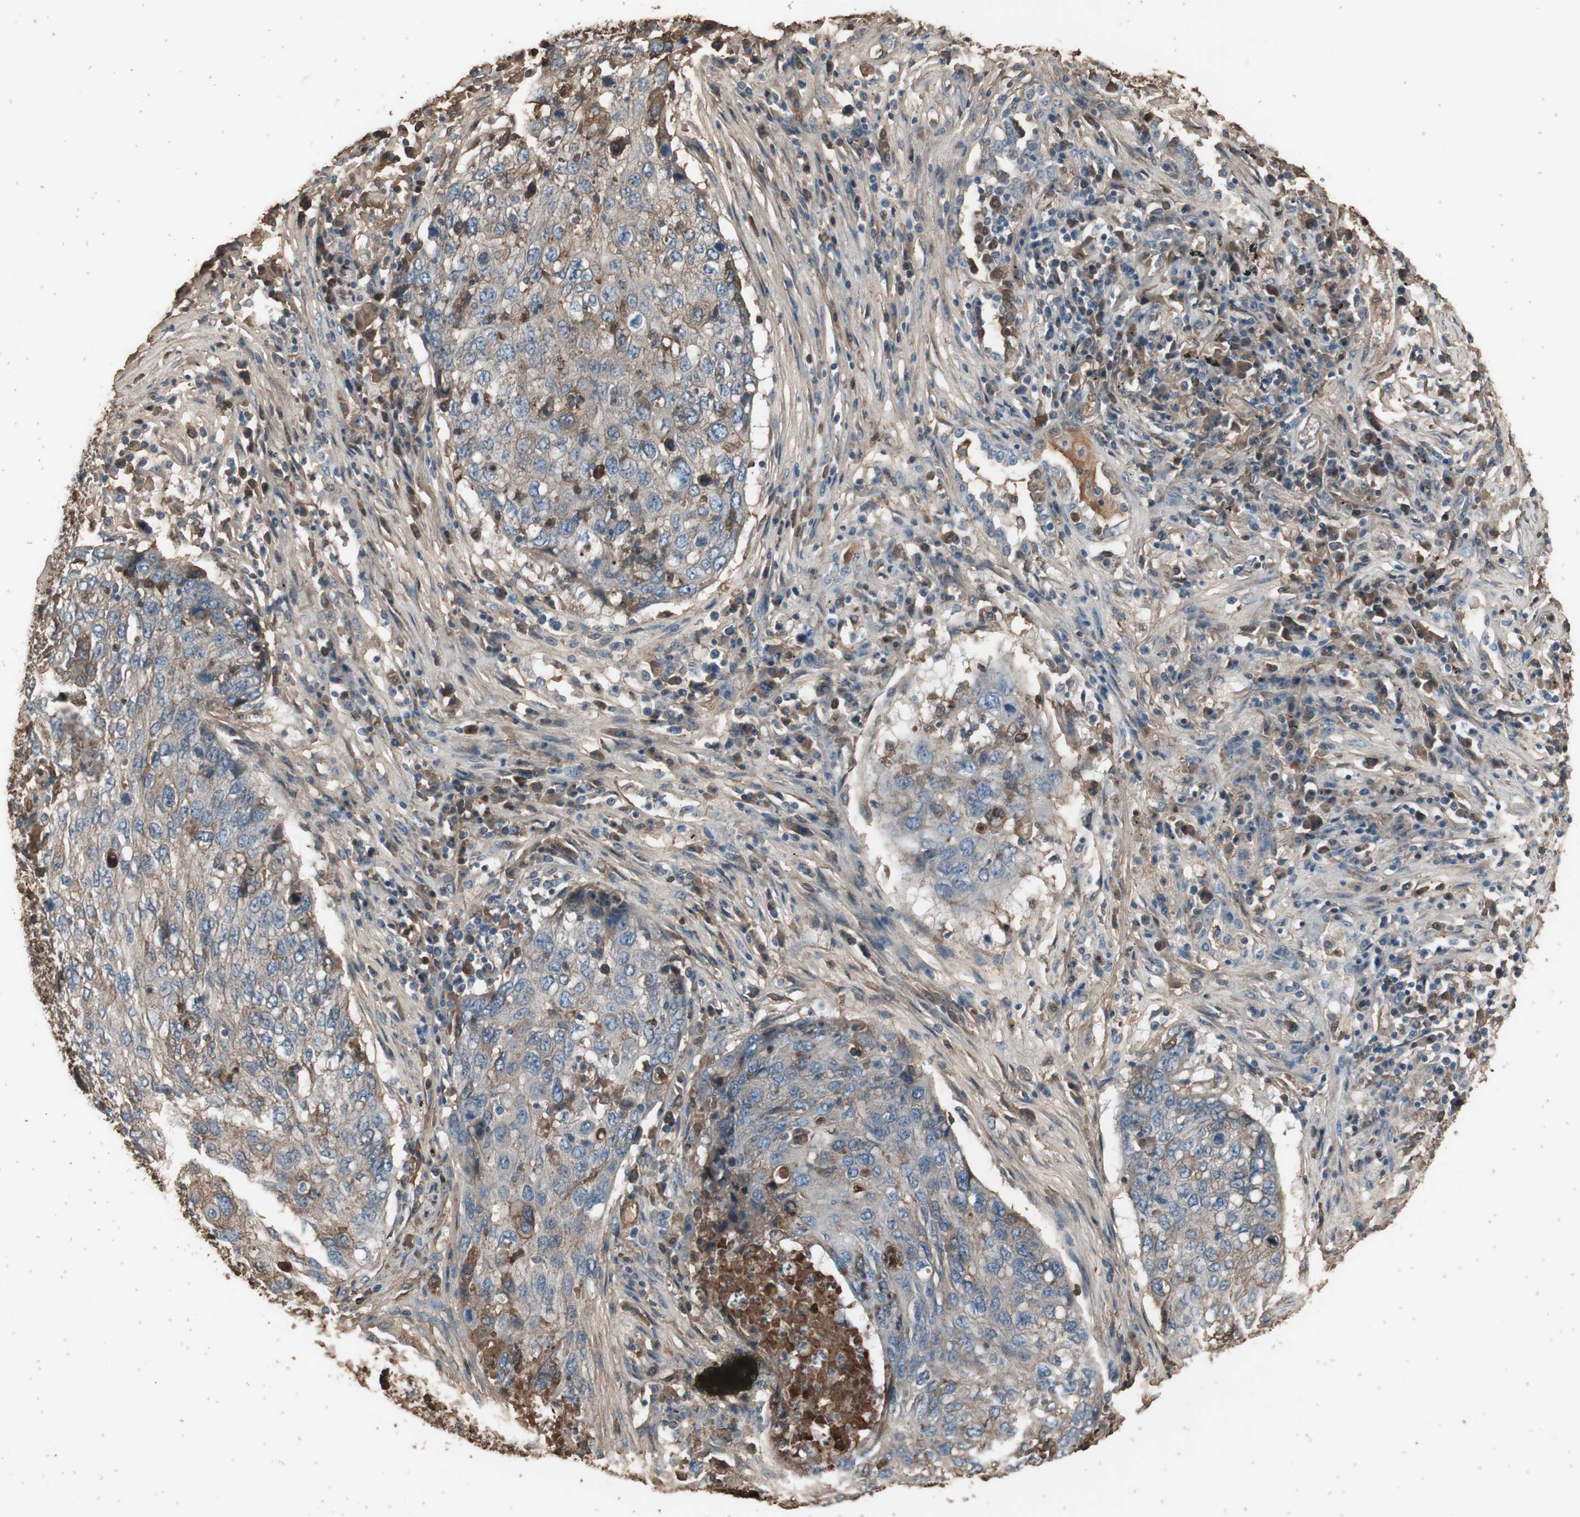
{"staining": {"intensity": "weak", "quantity": ">75%", "location": "cytoplasmic/membranous"}, "tissue": "lung cancer", "cell_type": "Tumor cells", "image_type": "cancer", "snomed": [{"axis": "morphology", "description": "Squamous cell carcinoma, NOS"}, {"axis": "topography", "description": "Lung"}], "caption": "Protein positivity by IHC demonstrates weak cytoplasmic/membranous positivity in approximately >75% of tumor cells in lung cancer (squamous cell carcinoma).", "gene": "MMP14", "patient": {"sex": "female", "age": 63}}